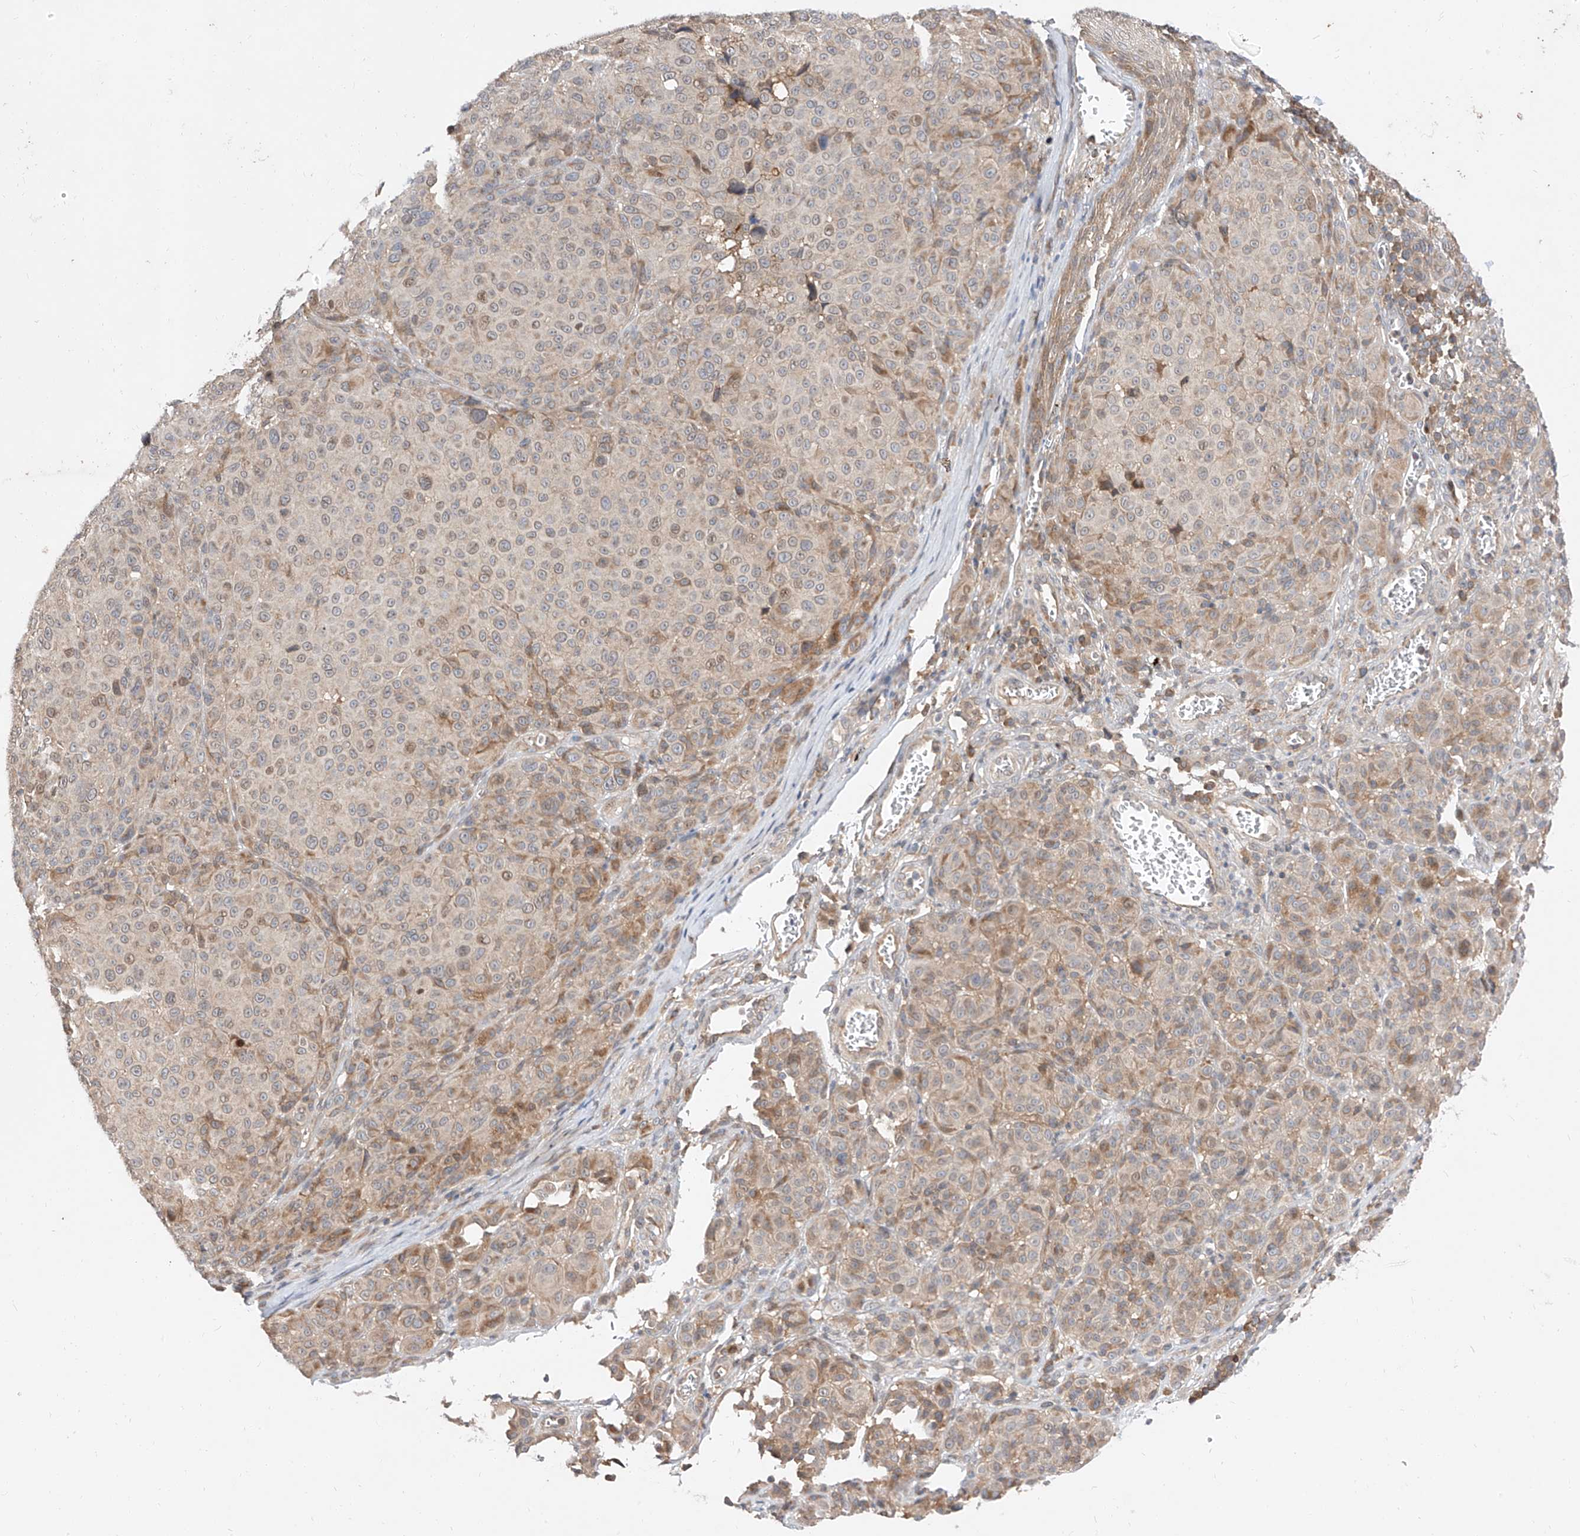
{"staining": {"intensity": "weak", "quantity": "25%-75%", "location": "nuclear"}, "tissue": "melanoma", "cell_type": "Tumor cells", "image_type": "cancer", "snomed": [{"axis": "morphology", "description": "Malignant melanoma, NOS"}, {"axis": "topography", "description": "Skin"}], "caption": "A photomicrograph of melanoma stained for a protein shows weak nuclear brown staining in tumor cells.", "gene": "DIRAS3", "patient": {"sex": "male", "age": 73}}